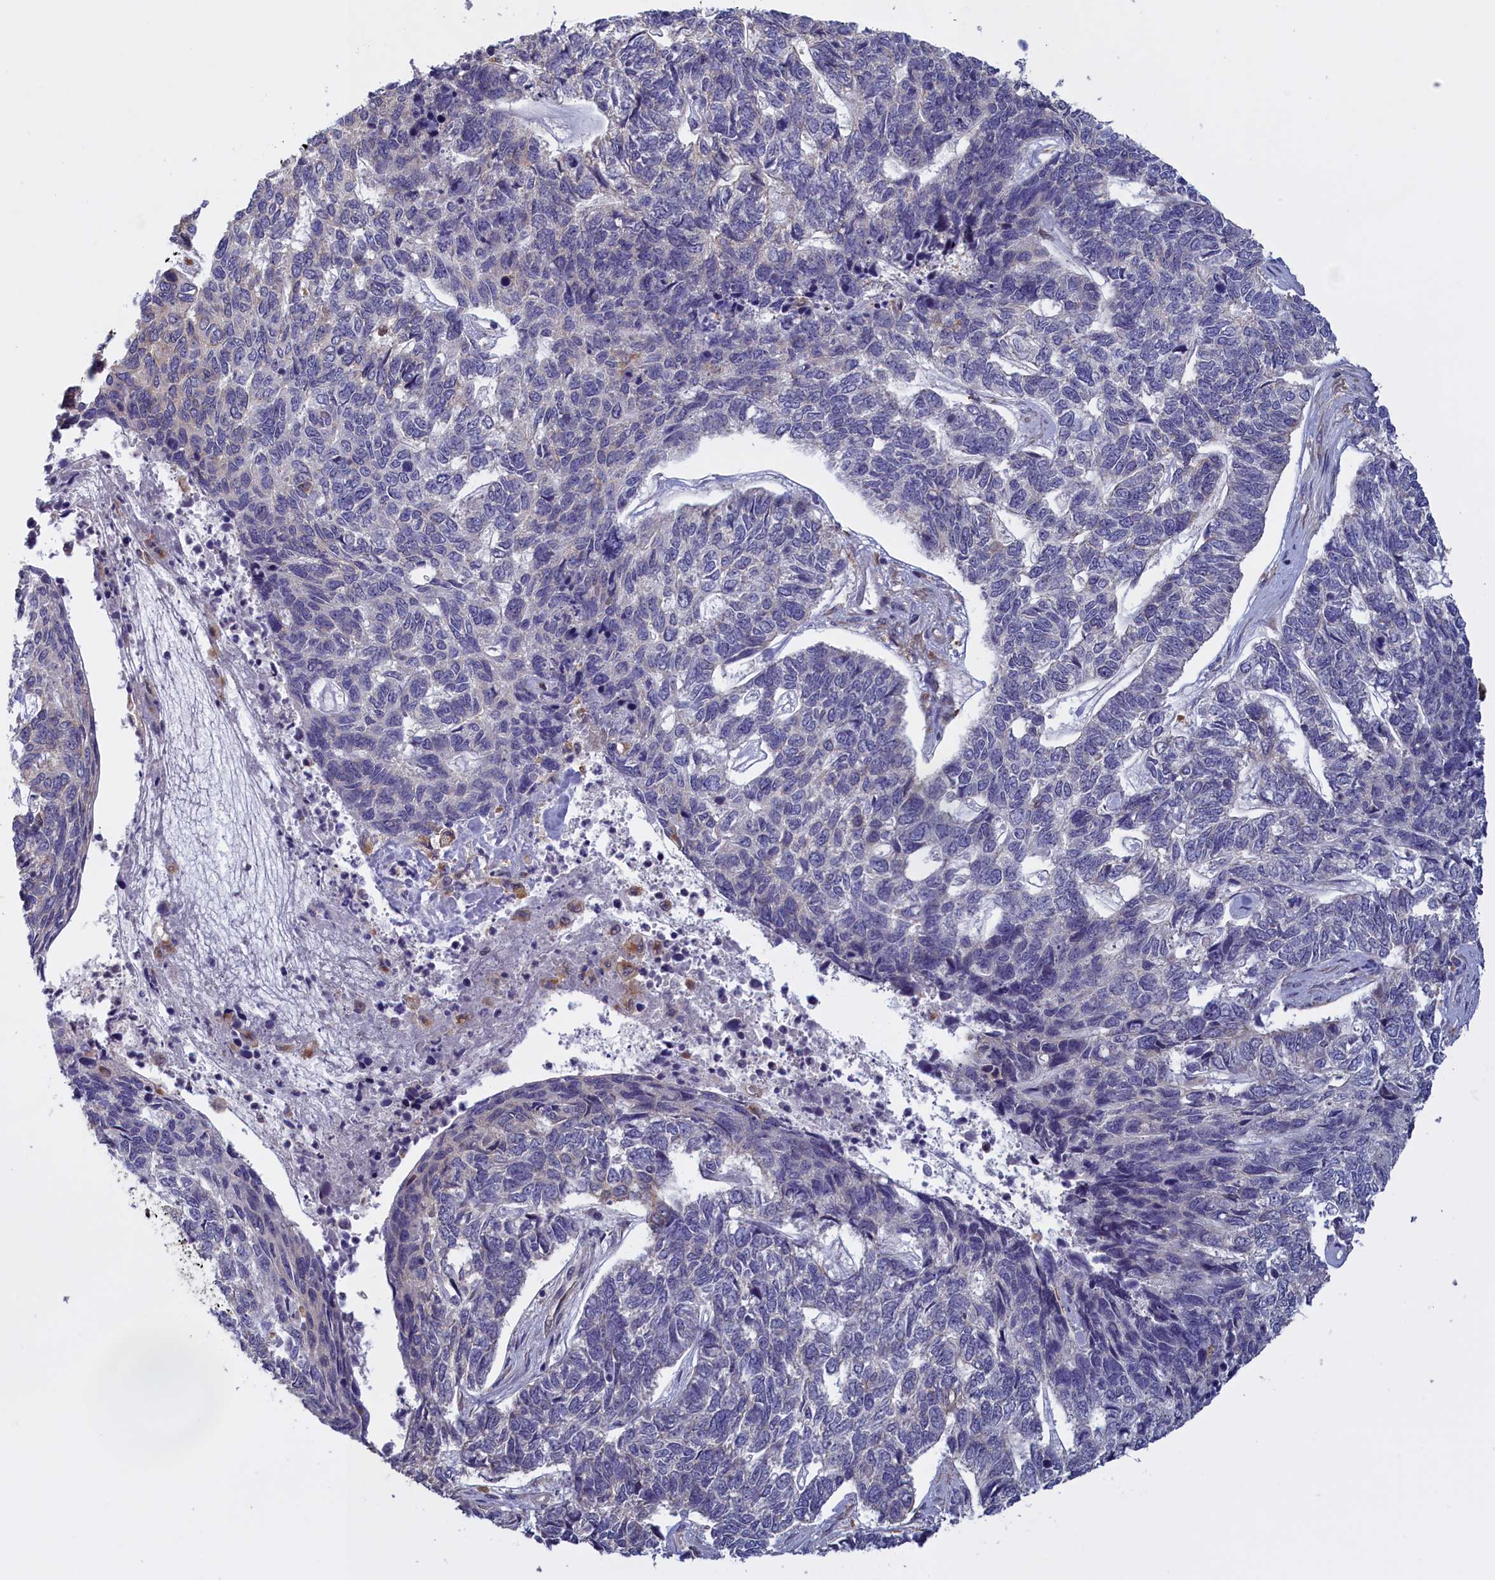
{"staining": {"intensity": "negative", "quantity": "none", "location": "none"}, "tissue": "skin cancer", "cell_type": "Tumor cells", "image_type": "cancer", "snomed": [{"axis": "morphology", "description": "Basal cell carcinoma"}, {"axis": "topography", "description": "Skin"}], "caption": "Immunohistochemistry (IHC) of human skin cancer reveals no positivity in tumor cells.", "gene": "COL19A1", "patient": {"sex": "female", "age": 65}}